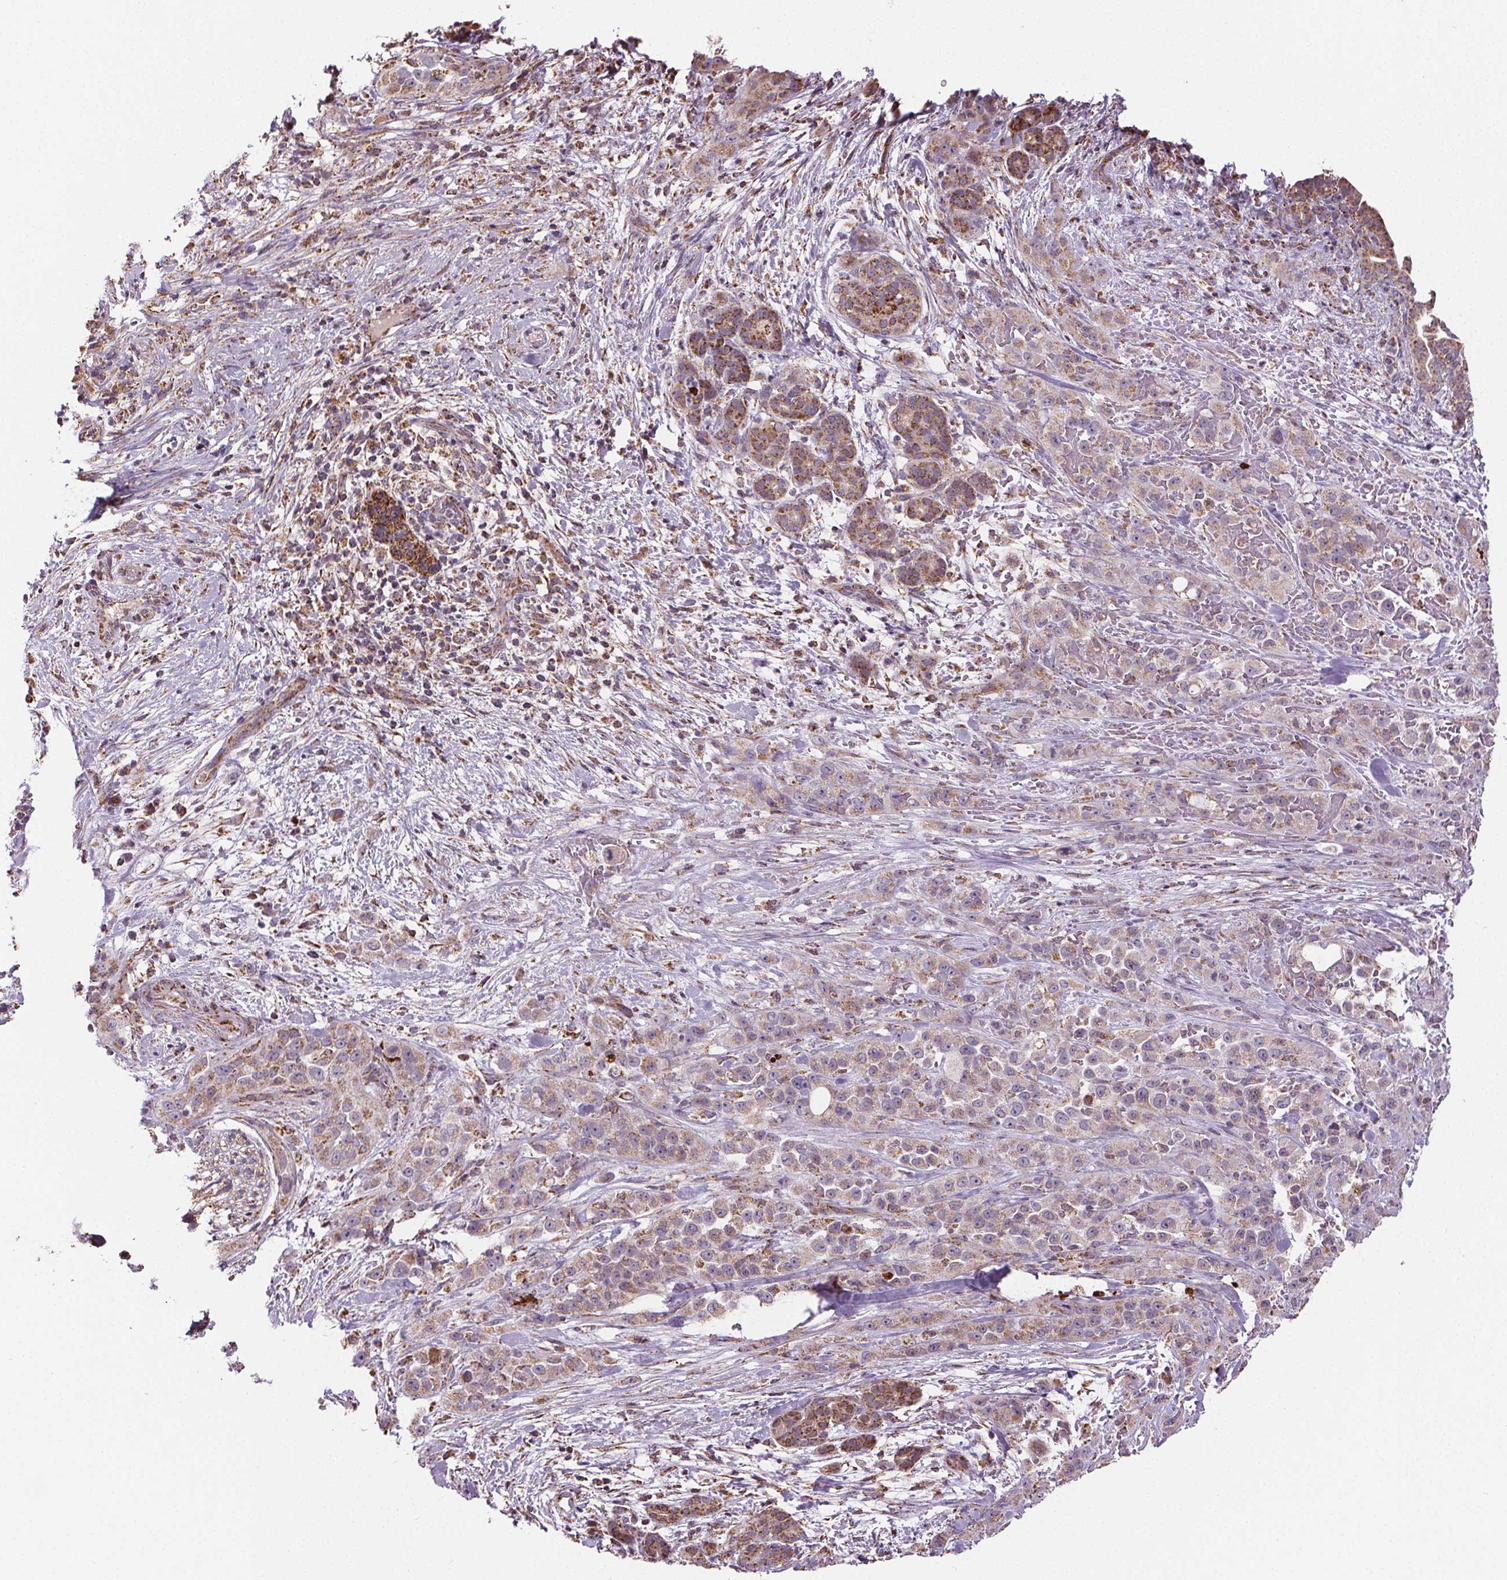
{"staining": {"intensity": "moderate", "quantity": ">75%", "location": "cytoplasmic/membranous"}, "tissue": "pancreatic cancer", "cell_type": "Tumor cells", "image_type": "cancer", "snomed": [{"axis": "morphology", "description": "Adenocarcinoma, NOS"}, {"axis": "topography", "description": "Pancreas"}], "caption": "Adenocarcinoma (pancreatic) stained for a protein displays moderate cytoplasmic/membranous positivity in tumor cells.", "gene": "SUCLA2", "patient": {"sex": "male", "age": 44}}